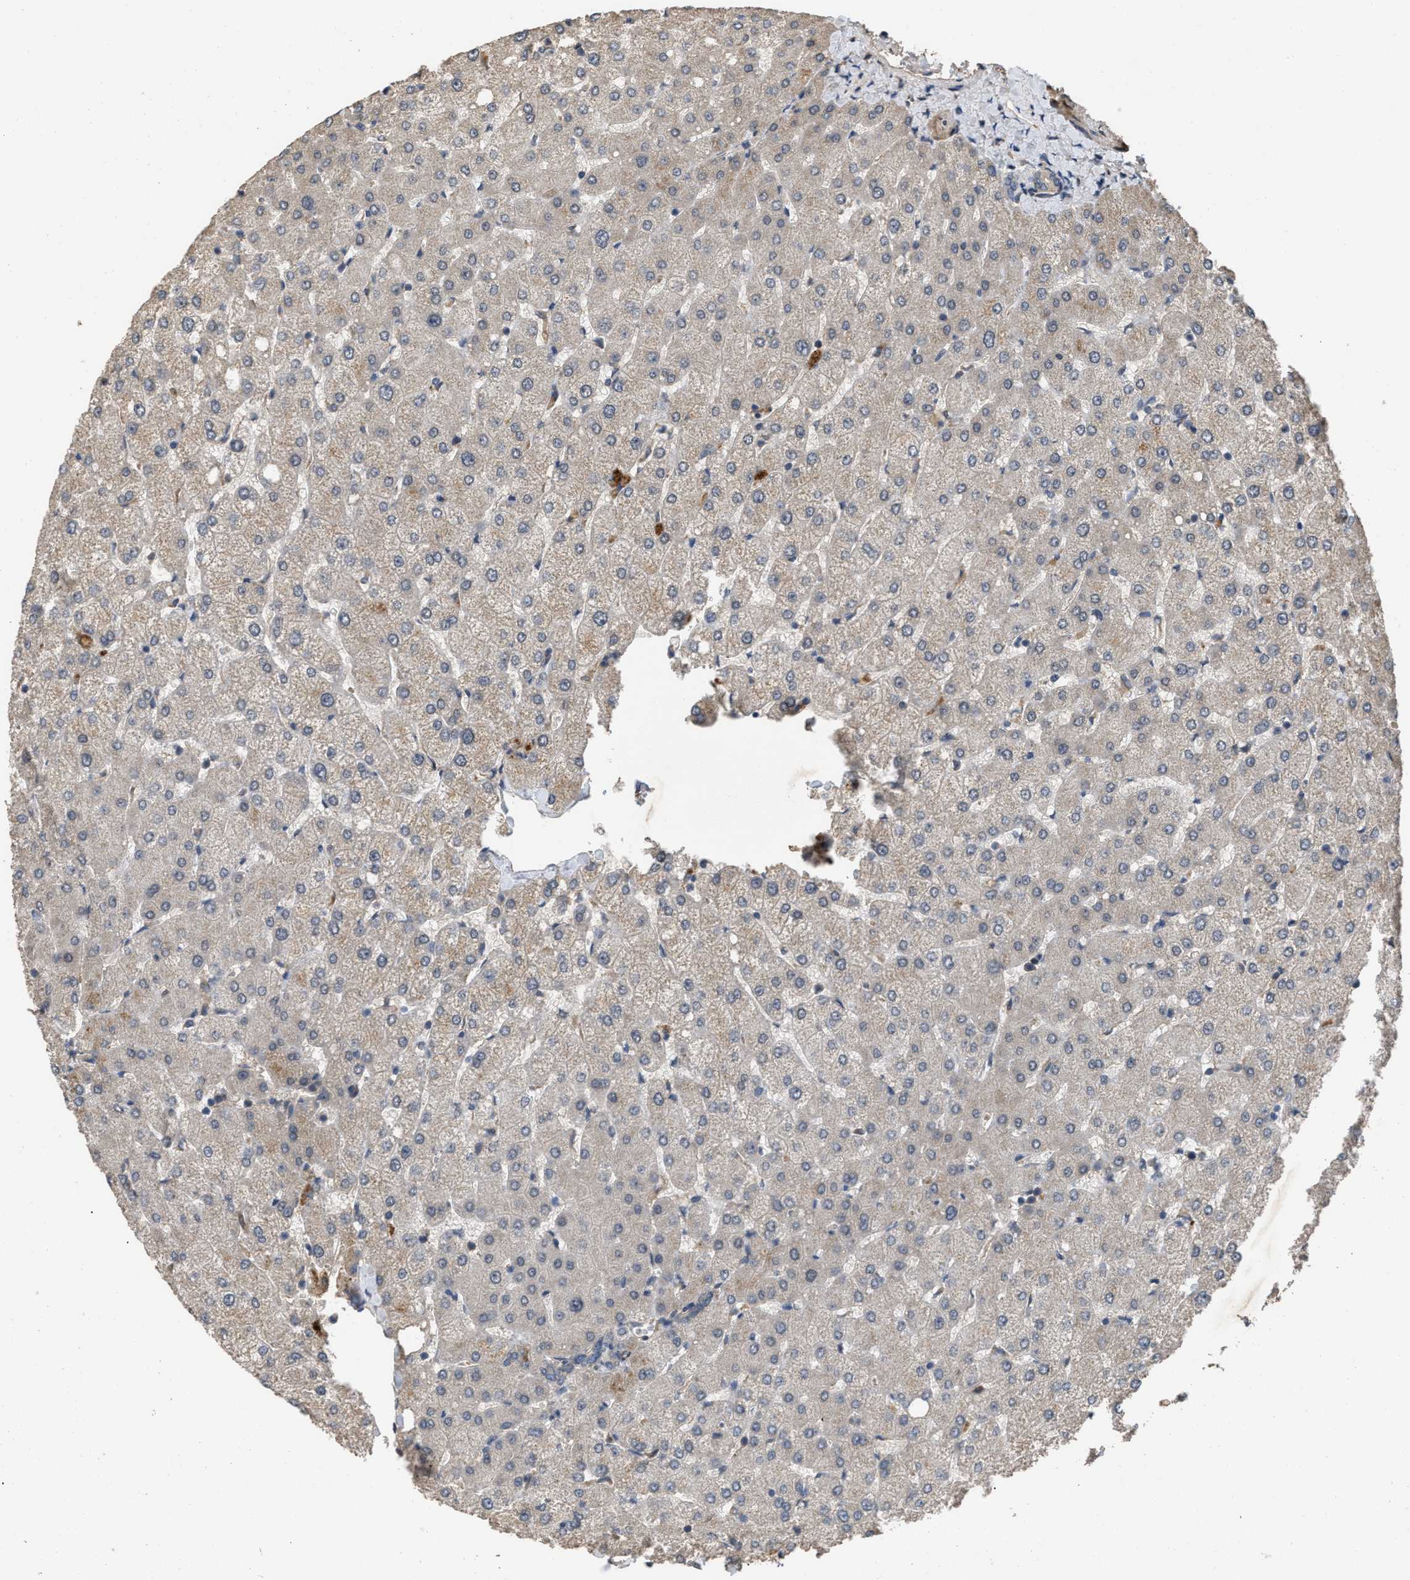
{"staining": {"intensity": "weak", "quantity": "<25%", "location": "cytoplasmic/membranous"}, "tissue": "liver", "cell_type": "Cholangiocytes", "image_type": "normal", "snomed": [{"axis": "morphology", "description": "Normal tissue, NOS"}, {"axis": "topography", "description": "Liver"}], "caption": "Immunohistochemistry (IHC) micrograph of benign human liver stained for a protein (brown), which exhibits no staining in cholangiocytes.", "gene": "UTRN", "patient": {"sex": "female", "age": 54}}